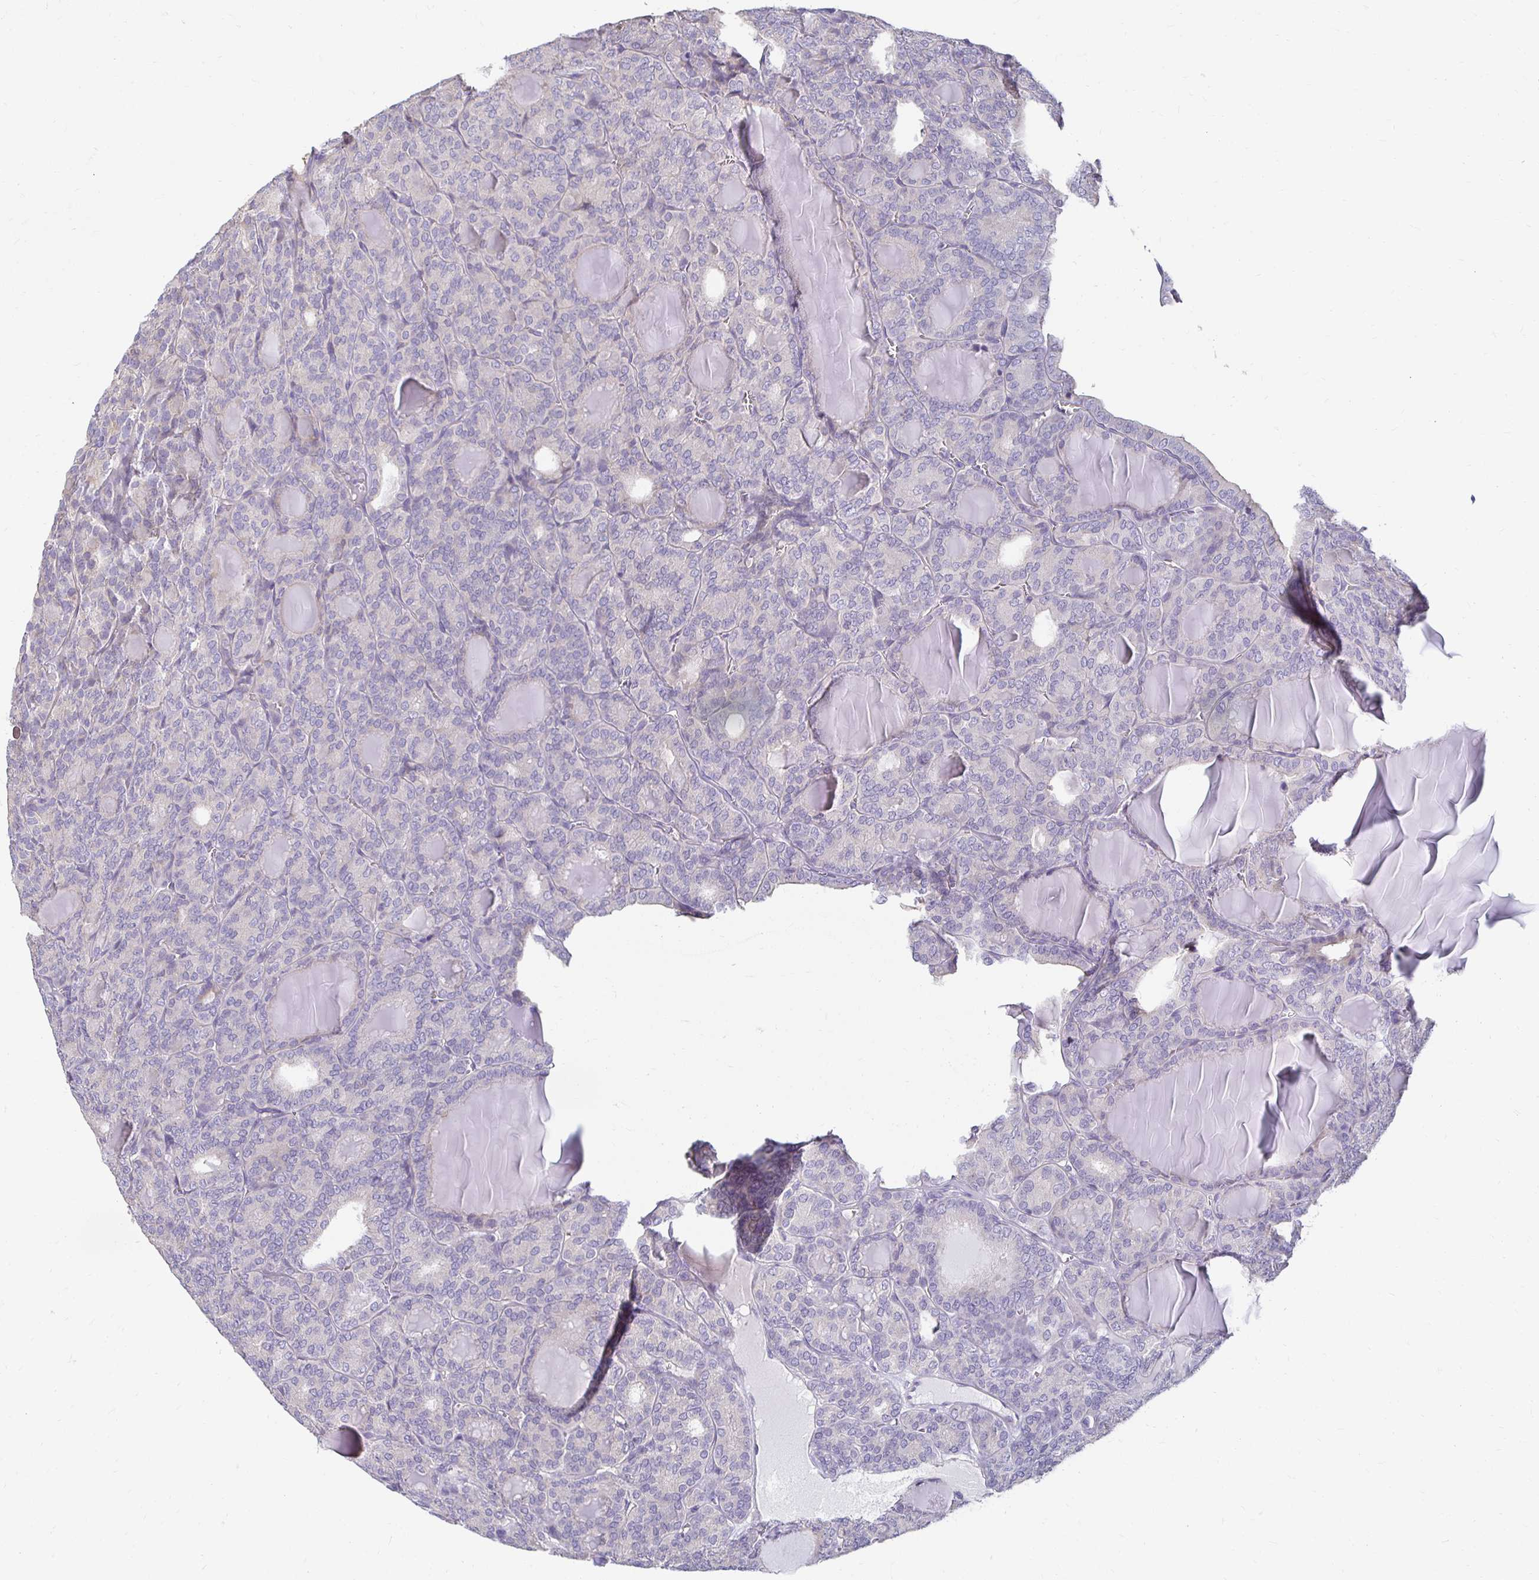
{"staining": {"intensity": "negative", "quantity": "none", "location": "none"}, "tissue": "thyroid cancer", "cell_type": "Tumor cells", "image_type": "cancer", "snomed": [{"axis": "morphology", "description": "Follicular adenoma carcinoma, NOS"}, {"axis": "topography", "description": "Thyroid gland"}], "caption": "An immunohistochemistry micrograph of thyroid follicular adenoma carcinoma is shown. There is no staining in tumor cells of thyroid follicular adenoma carcinoma.", "gene": "AKAP6", "patient": {"sex": "male", "age": 74}}